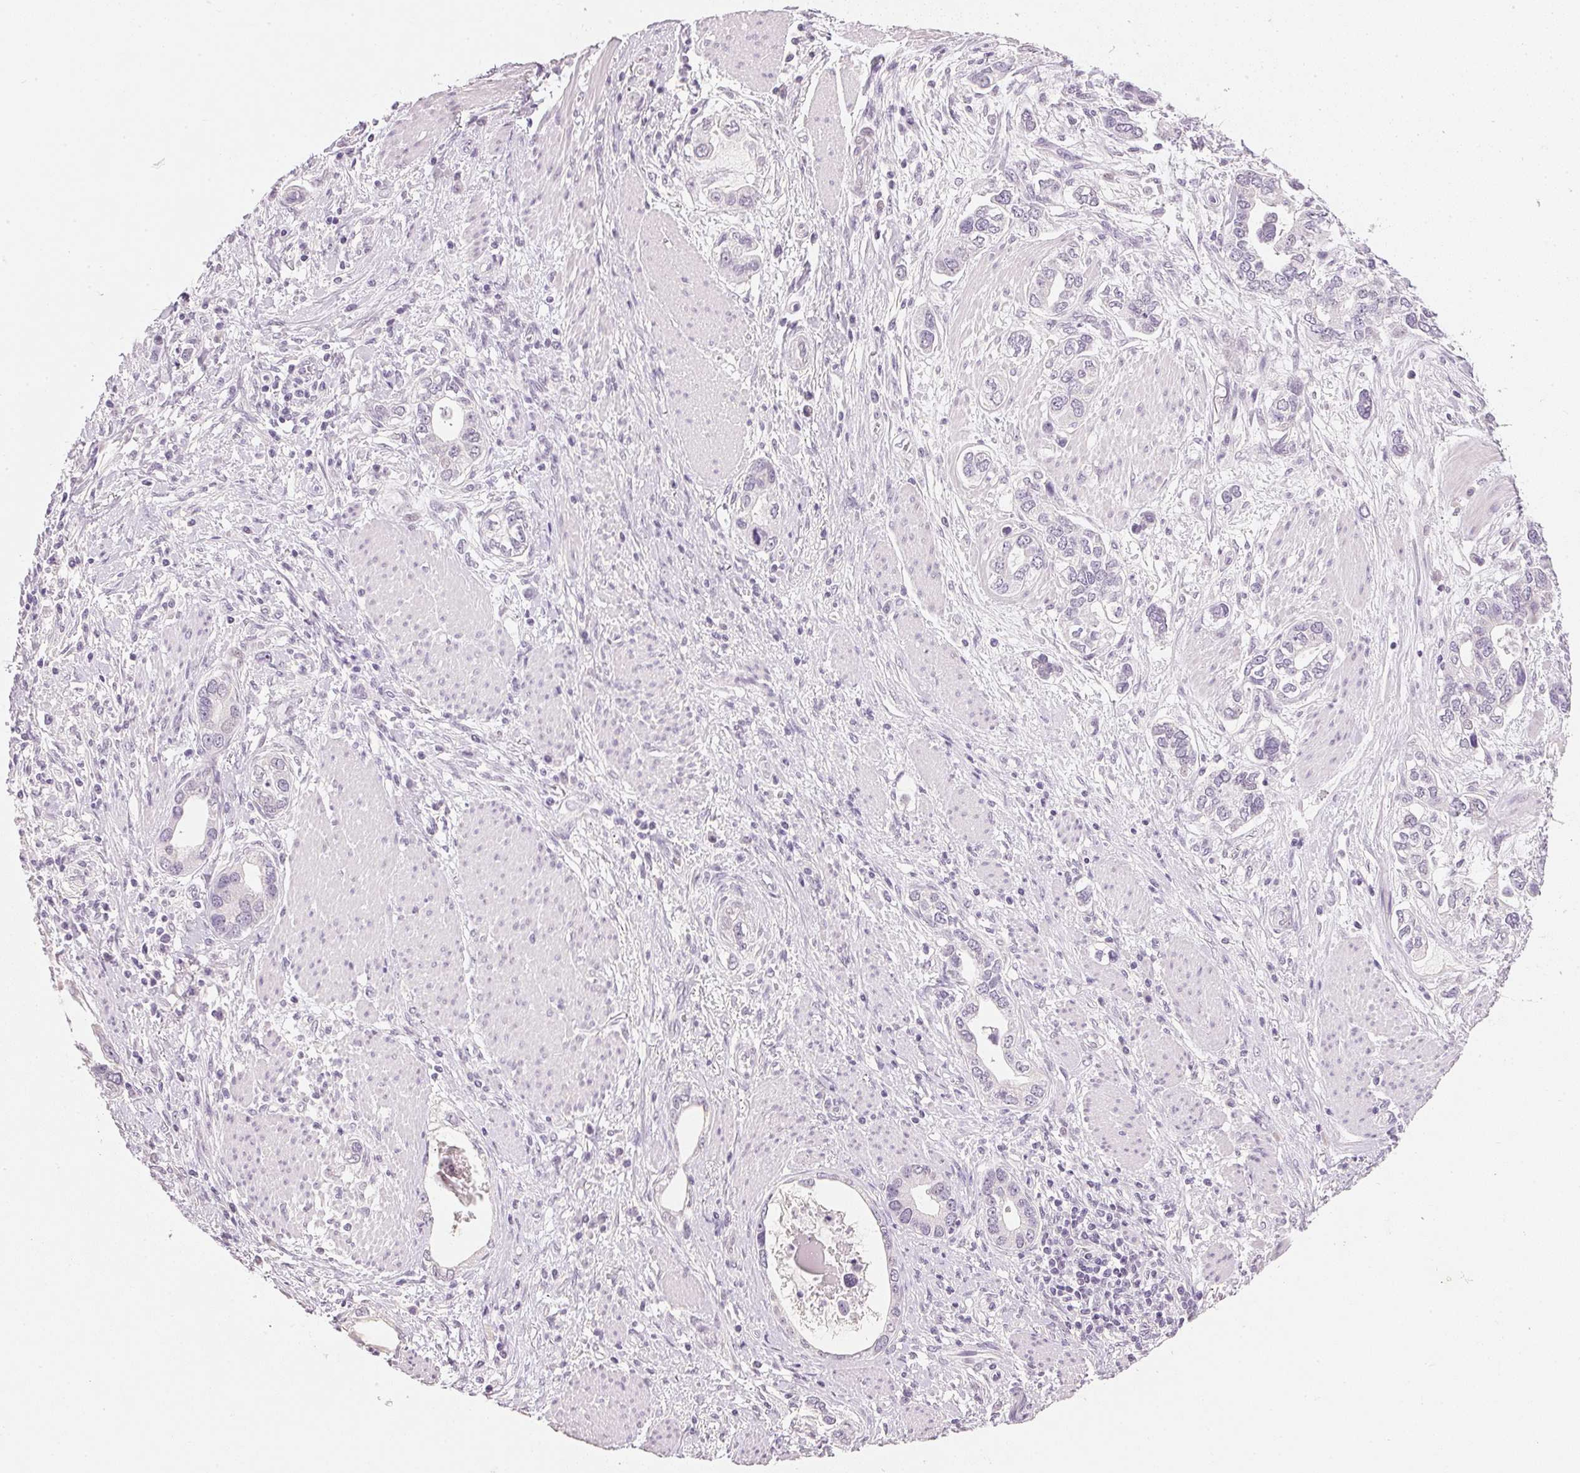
{"staining": {"intensity": "negative", "quantity": "none", "location": "none"}, "tissue": "stomach cancer", "cell_type": "Tumor cells", "image_type": "cancer", "snomed": [{"axis": "morphology", "description": "Adenocarcinoma, NOS"}, {"axis": "topography", "description": "Stomach, lower"}], "caption": "IHC of adenocarcinoma (stomach) shows no expression in tumor cells.", "gene": "IGFBP1", "patient": {"sex": "female", "age": 93}}